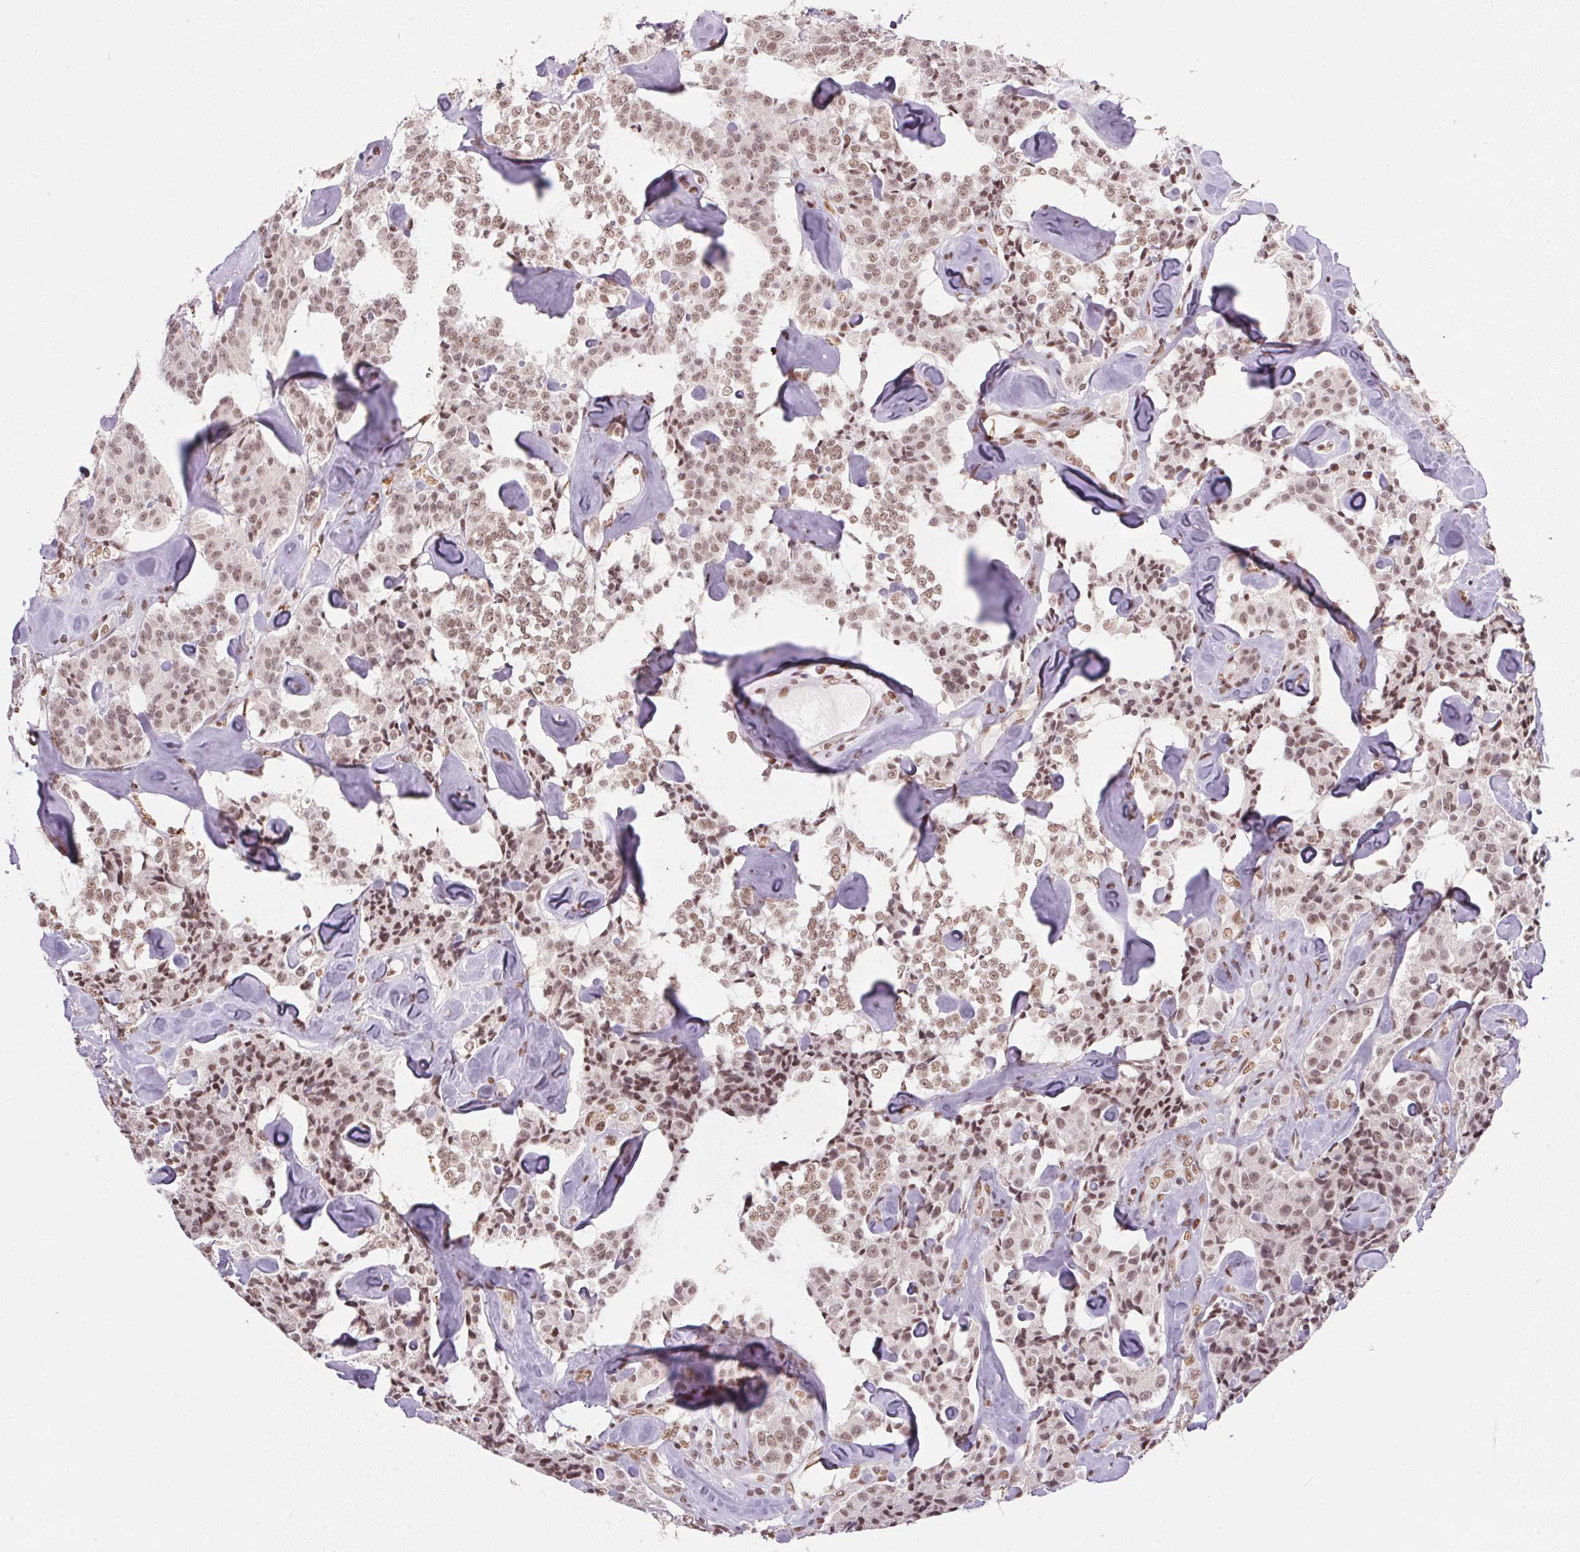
{"staining": {"intensity": "moderate", "quantity": ">75%", "location": "nuclear"}, "tissue": "carcinoid", "cell_type": "Tumor cells", "image_type": "cancer", "snomed": [{"axis": "morphology", "description": "Carcinoid, malignant, NOS"}, {"axis": "topography", "description": "Pancreas"}], "caption": "DAB immunohistochemical staining of human malignant carcinoid shows moderate nuclear protein staining in about >75% of tumor cells. (DAB IHC, brown staining for protein, blue staining for nuclei).", "gene": "NFE2L1", "patient": {"sex": "male", "age": 41}}